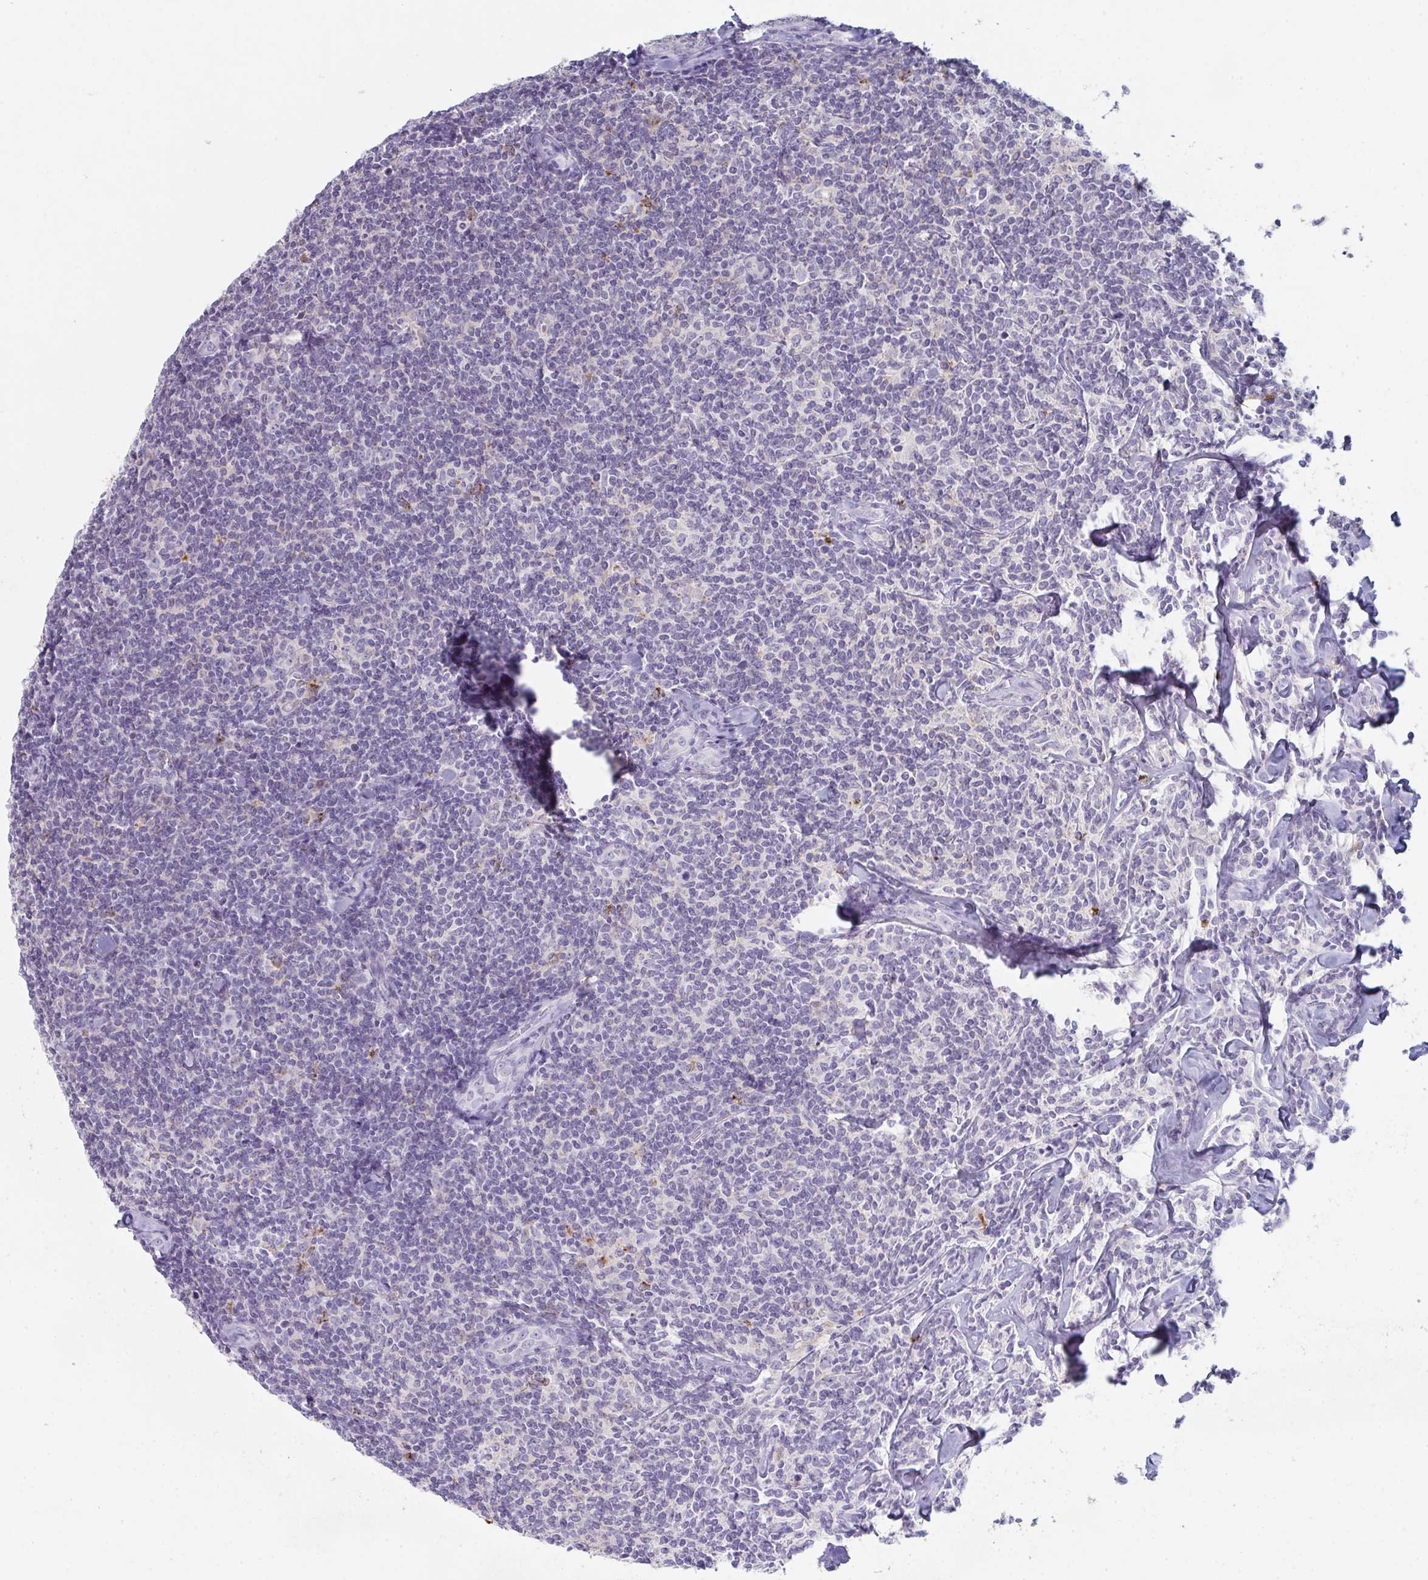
{"staining": {"intensity": "negative", "quantity": "none", "location": "none"}, "tissue": "lymphoma", "cell_type": "Tumor cells", "image_type": "cancer", "snomed": [{"axis": "morphology", "description": "Malignant lymphoma, non-Hodgkin's type, Low grade"}, {"axis": "topography", "description": "Lymph node"}], "caption": "DAB immunohistochemical staining of lymphoma shows no significant positivity in tumor cells. (Brightfield microscopy of DAB IHC at high magnification).", "gene": "ADAM21", "patient": {"sex": "female", "age": 56}}